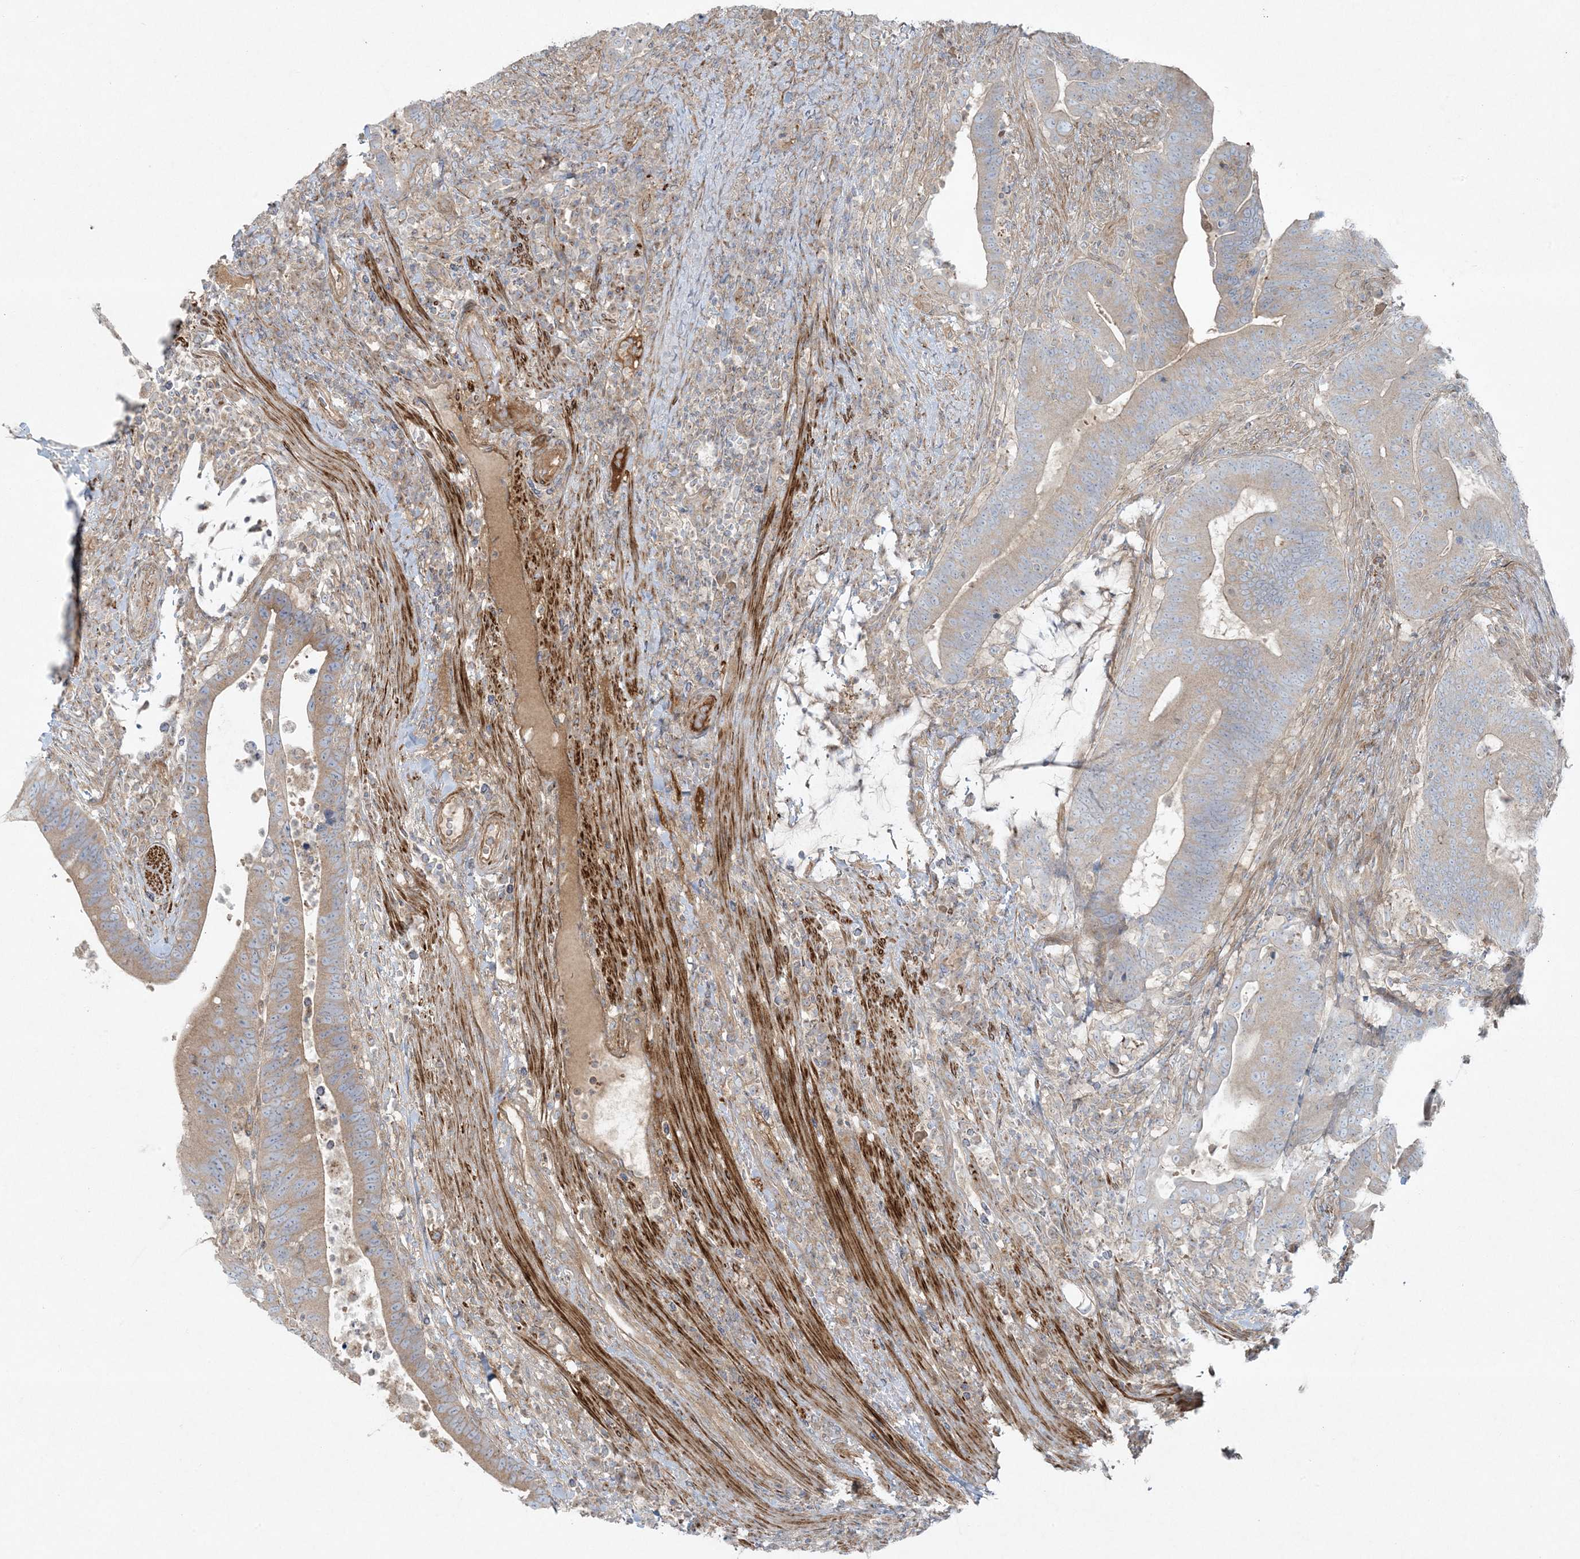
{"staining": {"intensity": "moderate", "quantity": "25%-75%", "location": "cytoplasmic/membranous"}, "tissue": "colorectal cancer", "cell_type": "Tumor cells", "image_type": "cancer", "snomed": [{"axis": "morphology", "description": "Adenocarcinoma, NOS"}, {"axis": "topography", "description": "Colon"}], "caption": "Immunohistochemistry histopathology image of neoplastic tissue: human adenocarcinoma (colorectal) stained using IHC reveals medium levels of moderate protein expression localized specifically in the cytoplasmic/membranous of tumor cells, appearing as a cytoplasmic/membranous brown color.", "gene": "PIK3R4", "patient": {"sex": "female", "age": 66}}